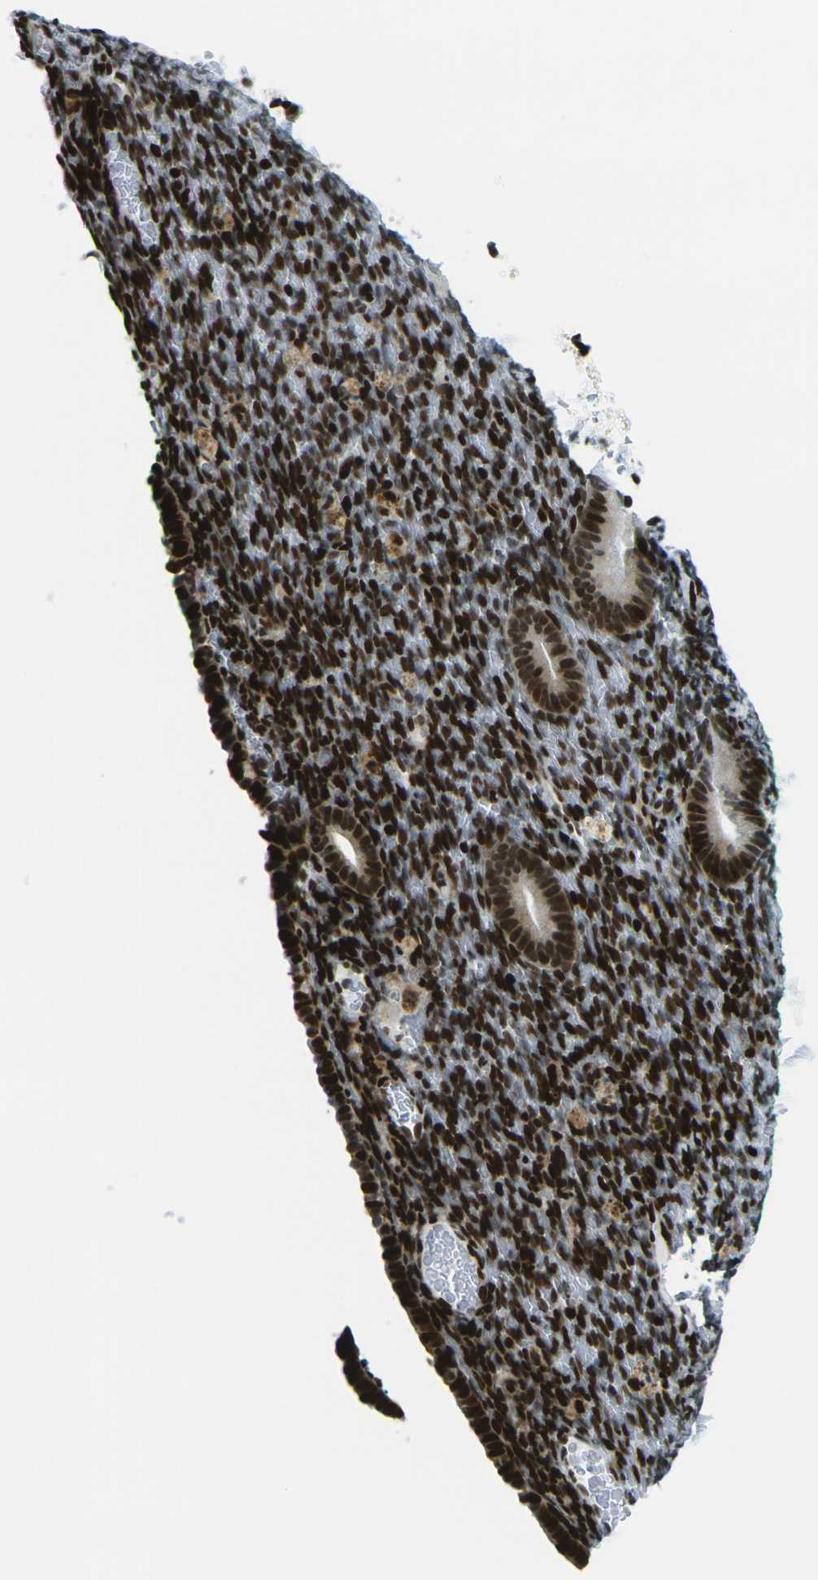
{"staining": {"intensity": "strong", "quantity": ">75%", "location": "nuclear"}, "tissue": "endometrium", "cell_type": "Cells in endometrial stroma", "image_type": "normal", "snomed": [{"axis": "morphology", "description": "Normal tissue, NOS"}, {"axis": "topography", "description": "Endometrium"}], "caption": "Immunohistochemistry (DAB) staining of unremarkable human endometrium demonstrates strong nuclear protein staining in approximately >75% of cells in endometrial stroma. (Stains: DAB in brown, nuclei in blue, Microscopy: brightfield microscopy at high magnification).", "gene": "H3", "patient": {"sex": "female", "age": 51}}